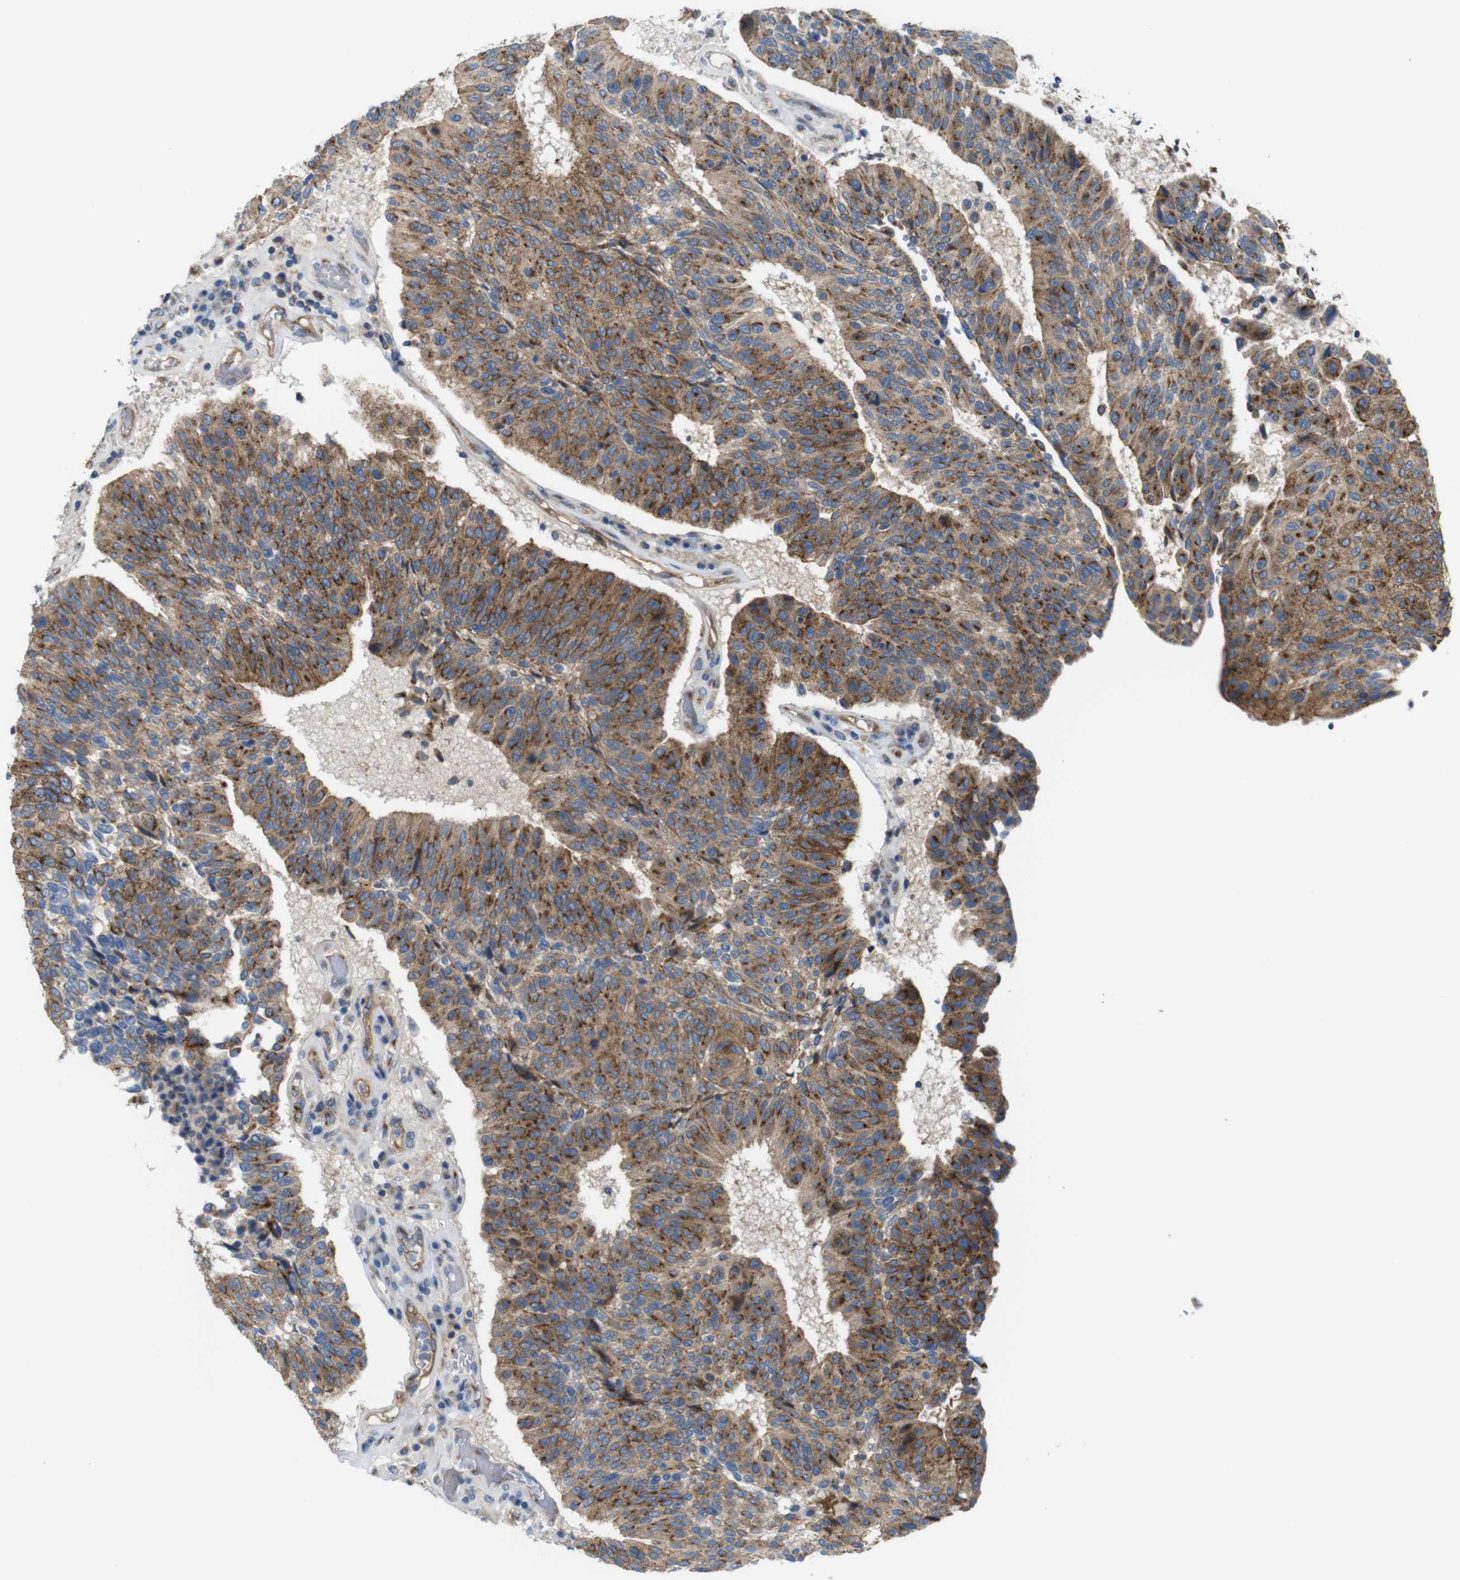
{"staining": {"intensity": "moderate", "quantity": ">75%", "location": "cytoplasmic/membranous"}, "tissue": "urothelial cancer", "cell_type": "Tumor cells", "image_type": "cancer", "snomed": [{"axis": "morphology", "description": "Urothelial carcinoma, High grade"}, {"axis": "topography", "description": "Urinary bladder"}], "caption": "About >75% of tumor cells in high-grade urothelial carcinoma exhibit moderate cytoplasmic/membranous protein staining as visualized by brown immunohistochemical staining.", "gene": "EFCAB14", "patient": {"sex": "male", "age": 66}}